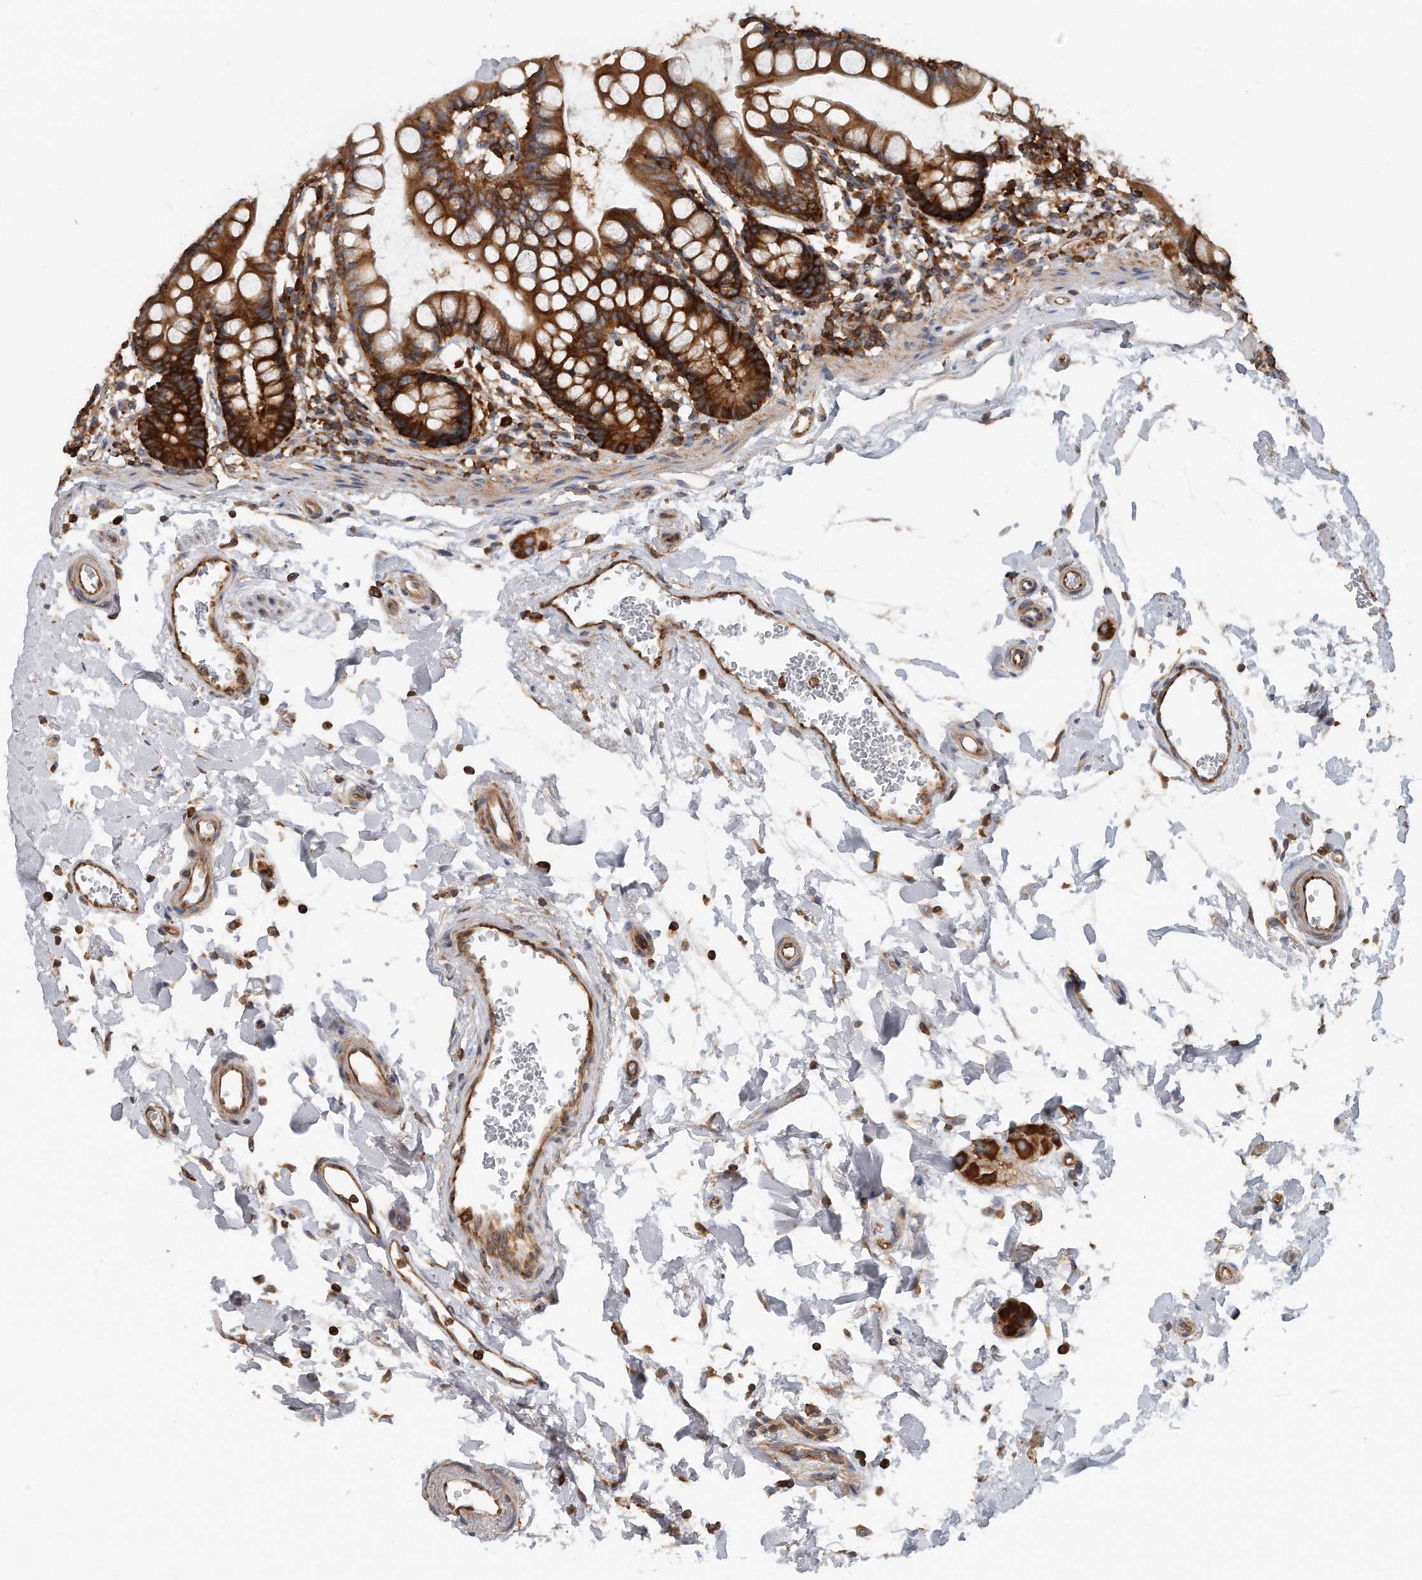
{"staining": {"intensity": "strong", "quantity": ">75%", "location": "cytoplasmic/membranous"}, "tissue": "small intestine", "cell_type": "Glandular cells", "image_type": "normal", "snomed": [{"axis": "morphology", "description": "Normal tissue, NOS"}, {"axis": "topography", "description": "Small intestine"}], "caption": "The immunohistochemical stain labels strong cytoplasmic/membranous staining in glandular cells of unremarkable small intestine.", "gene": "EIF3I", "patient": {"sex": "female", "age": 84}}